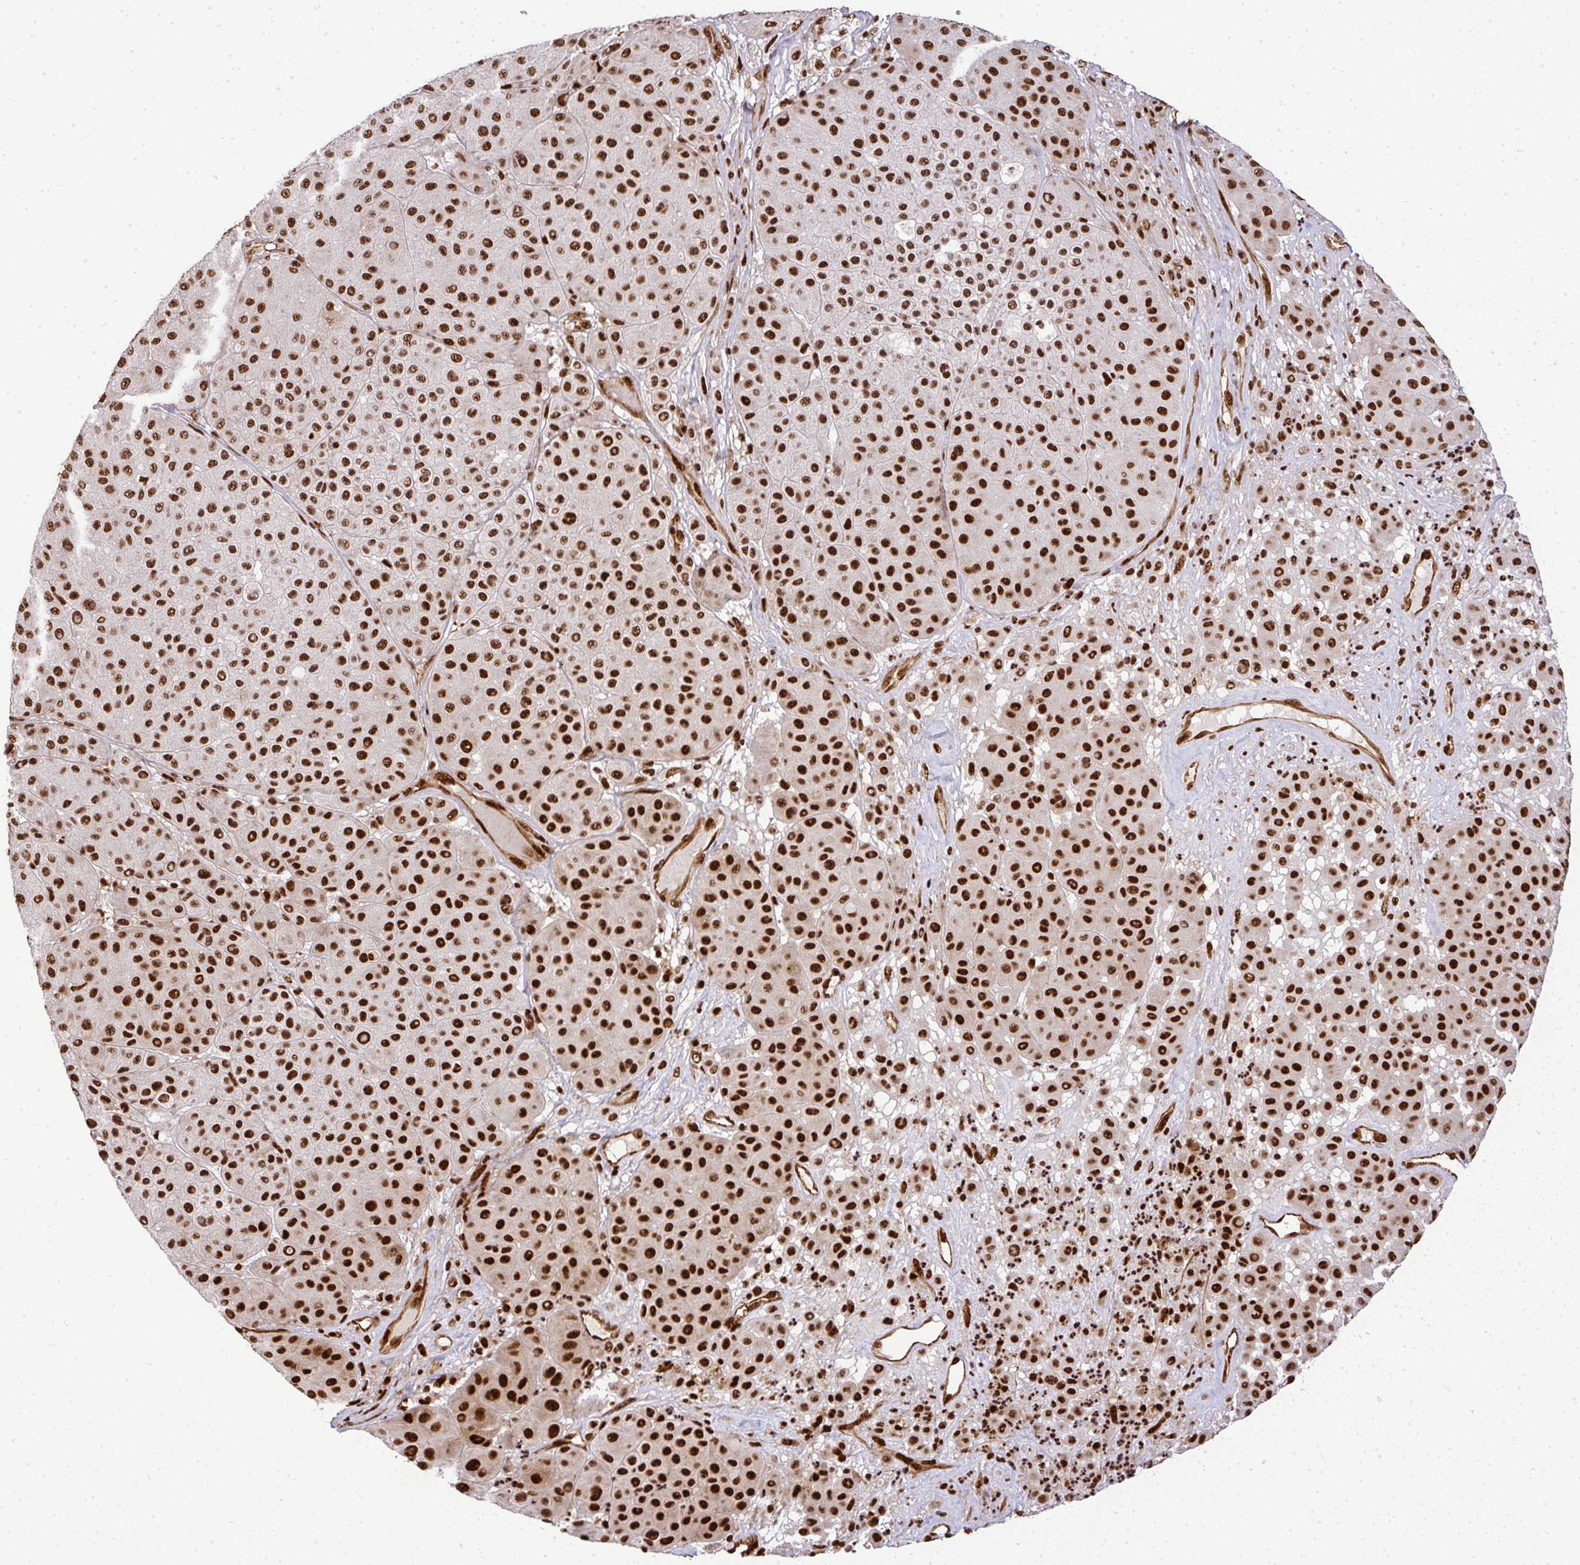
{"staining": {"intensity": "strong", "quantity": ">75%", "location": "nuclear"}, "tissue": "melanoma", "cell_type": "Tumor cells", "image_type": "cancer", "snomed": [{"axis": "morphology", "description": "Malignant melanoma, Metastatic site"}, {"axis": "topography", "description": "Smooth muscle"}], "caption": "This image exhibits immunohistochemistry (IHC) staining of melanoma, with high strong nuclear staining in about >75% of tumor cells.", "gene": "U2AF1", "patient": {"sex": "male", "age": 41}}